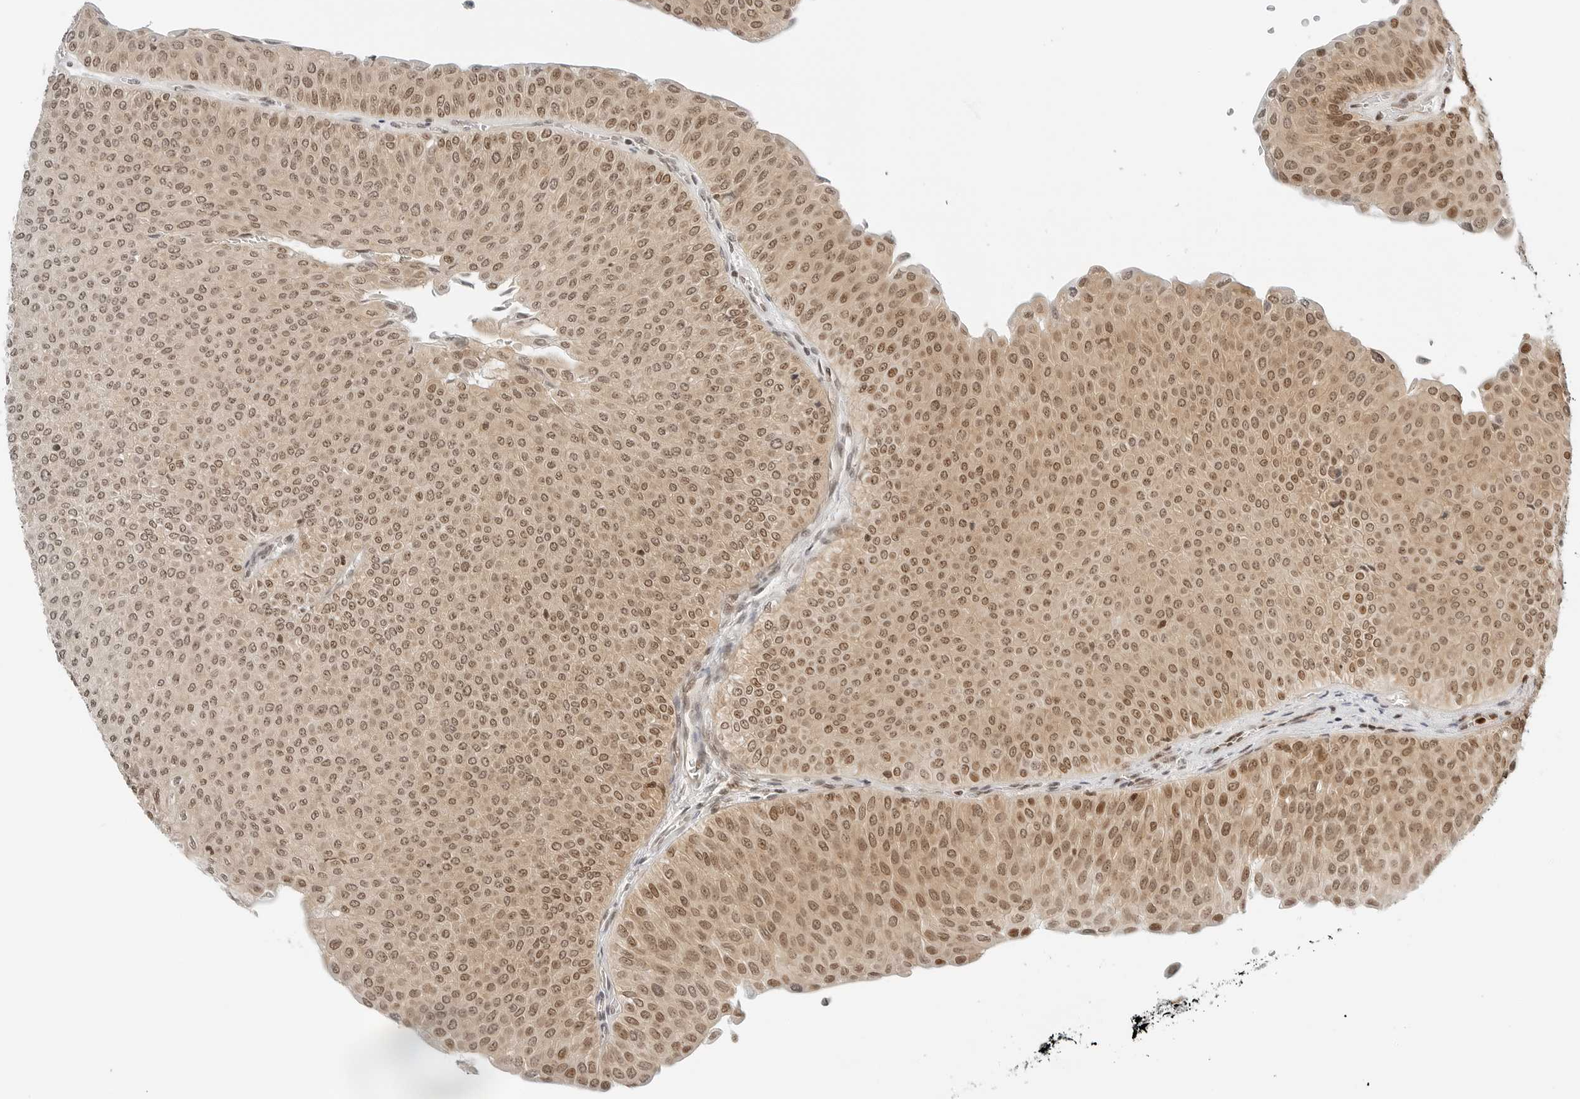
{"staining": {"intensity": "moderate", "quantity": ">75%", "location": "cytoplasmic/membranous,nuclear"}, "tissue": "urothelial cancer", "cell_type": "Tumor cells", "image_type": "cancer", "snomed": [{"axis": "morphology", "description": "Urothelial carcinoma, Low grade"}, {"axis": "topography", "description": "Urinary bladder"}], "caption": "This photomicrograph displays immunohistochemistry (IHC) staining of human urothelial cancer, with medium moderate cytoplasmic/membranous and nuclear staining in about >75% of tumor cells.", "gene": "CRTC2", "patient": {"sex": "male", "age": 78}}